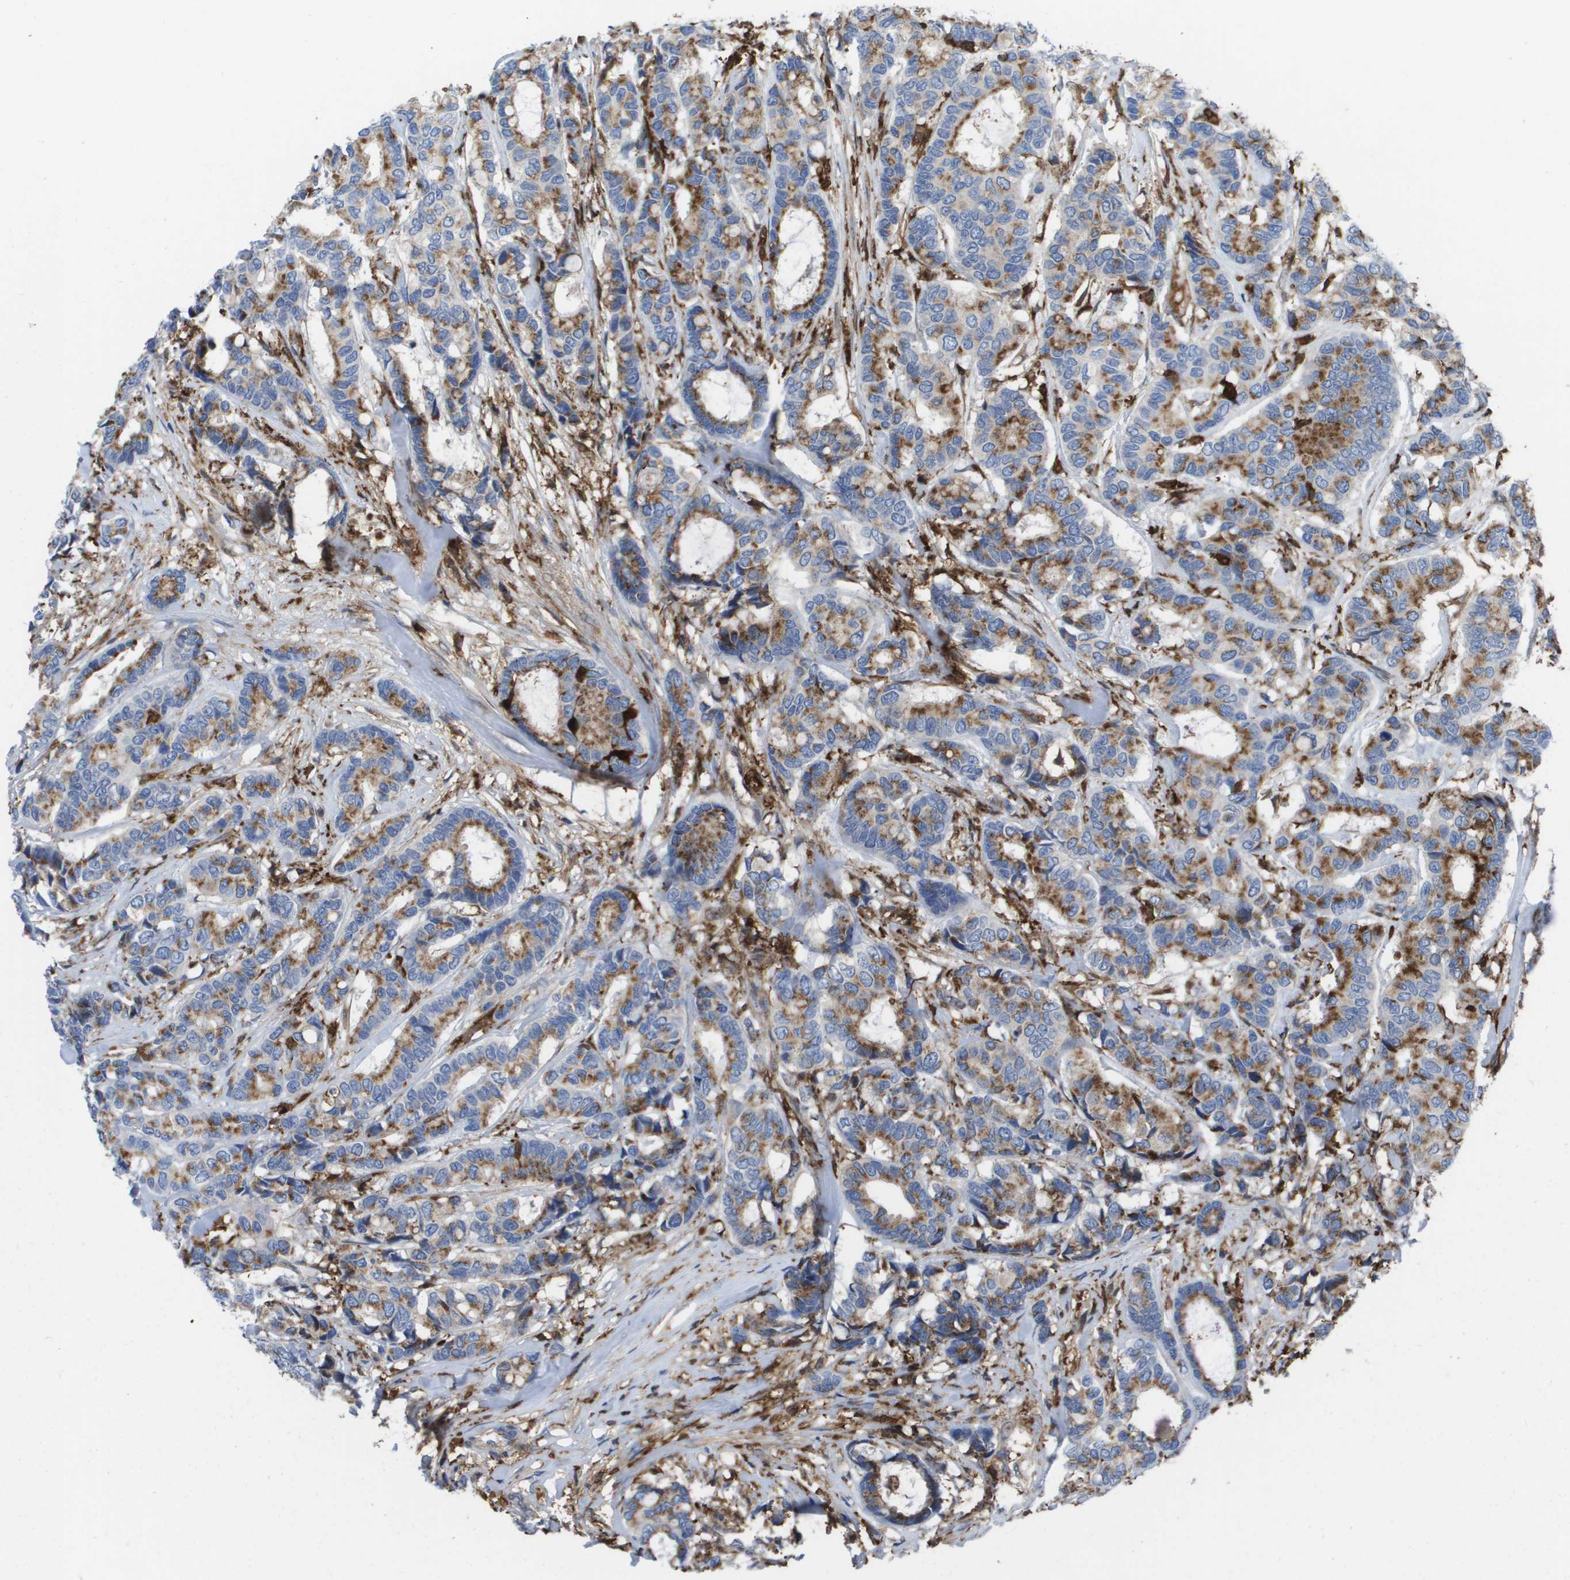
{"staining": {"intensity": "moderate", "quantity": ">75%", "location": "cytoplasmic/membranous"}, "tissue": "breast cancer", "cell_type": "Tumor cells", "image_type": "cancer", "snomed": [{"axis": "morphology", "description": "Duct carcinoma"}, {"axis": "topography", "description": "Breast"}], "caption": "A medium amount of moderate cytoplasmic/membranous expression is present in about >75% of tumor cells in breast infiltrating ductal carcinoma tissue. The staining was performed using DAB to visualize the protein expression in brown, while the nuclei were stained in blue with hematoxylin (Magnification: 20x).", "gene": "SLC37A2", "patient": {"sex": "female", "age": 87}}